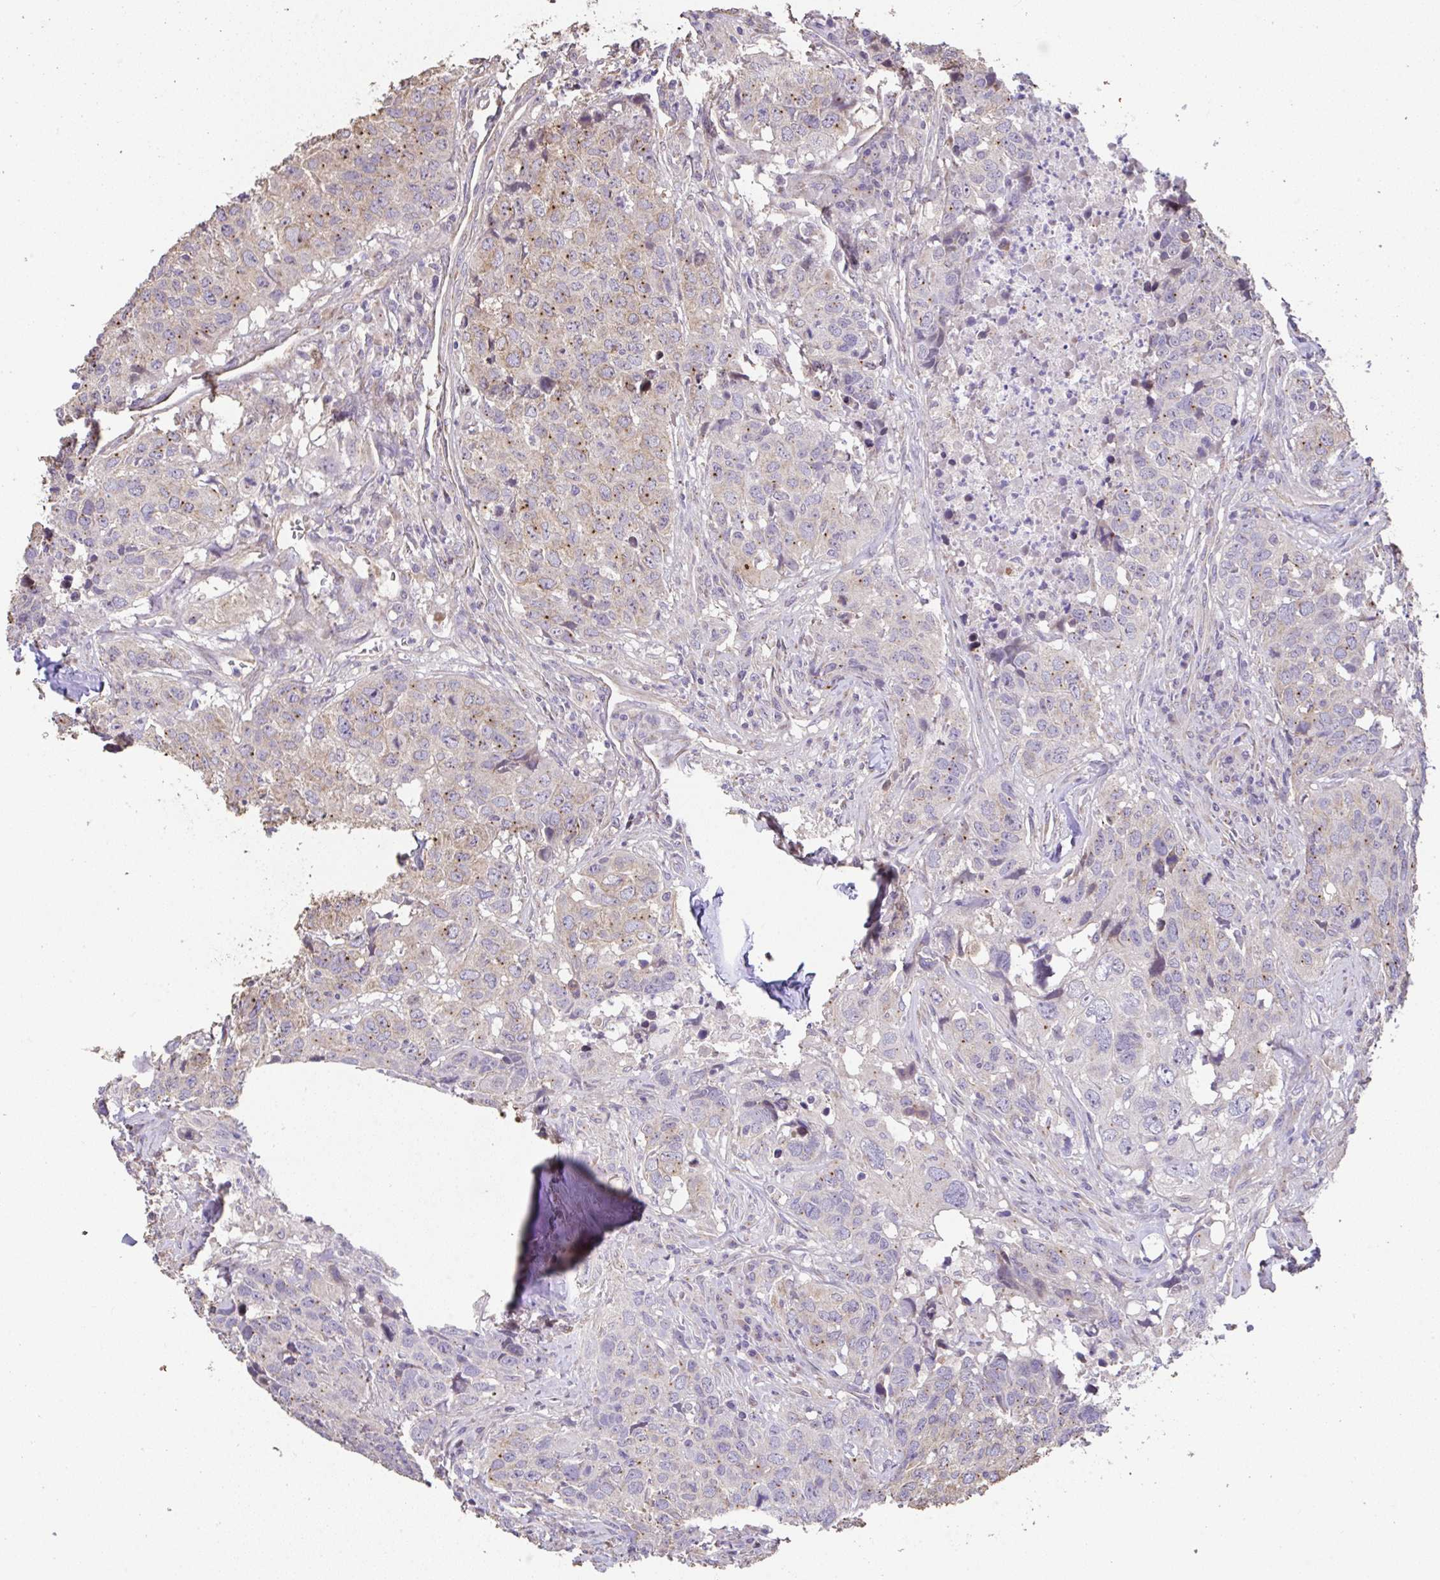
{"staining": {"intensity": "weak", "quantity": "25%-75%", "location": "cytoplasmic/membranous"}, "tissue": "head and neck cancer", "cell_type": "Tumor cells", "image_type": "cancer", "snomed": [{"axis": "morphology", "description": "Normal tissue, NOS"}, {"axis": "morphology", "description": "Squamous cell carcinoma, NOS"}, {"axis": "topography", "description": "Skeletal muscle"}, {"axis": "topography", "description": "Vascular tissue"}, {"axis": "topography", "description": "Peripheral nerve tissue"}, {"axis": "topography", "description": "Head-Neck"}], "caption": "Weak cytoplasmic/membranous staining is appreciated in approximately 25%-75% of tumor cells in head and neck squamous cell carcinoma.", "gene": "RUNDC3B", "patient": {"sex": "male", "age": 66}}